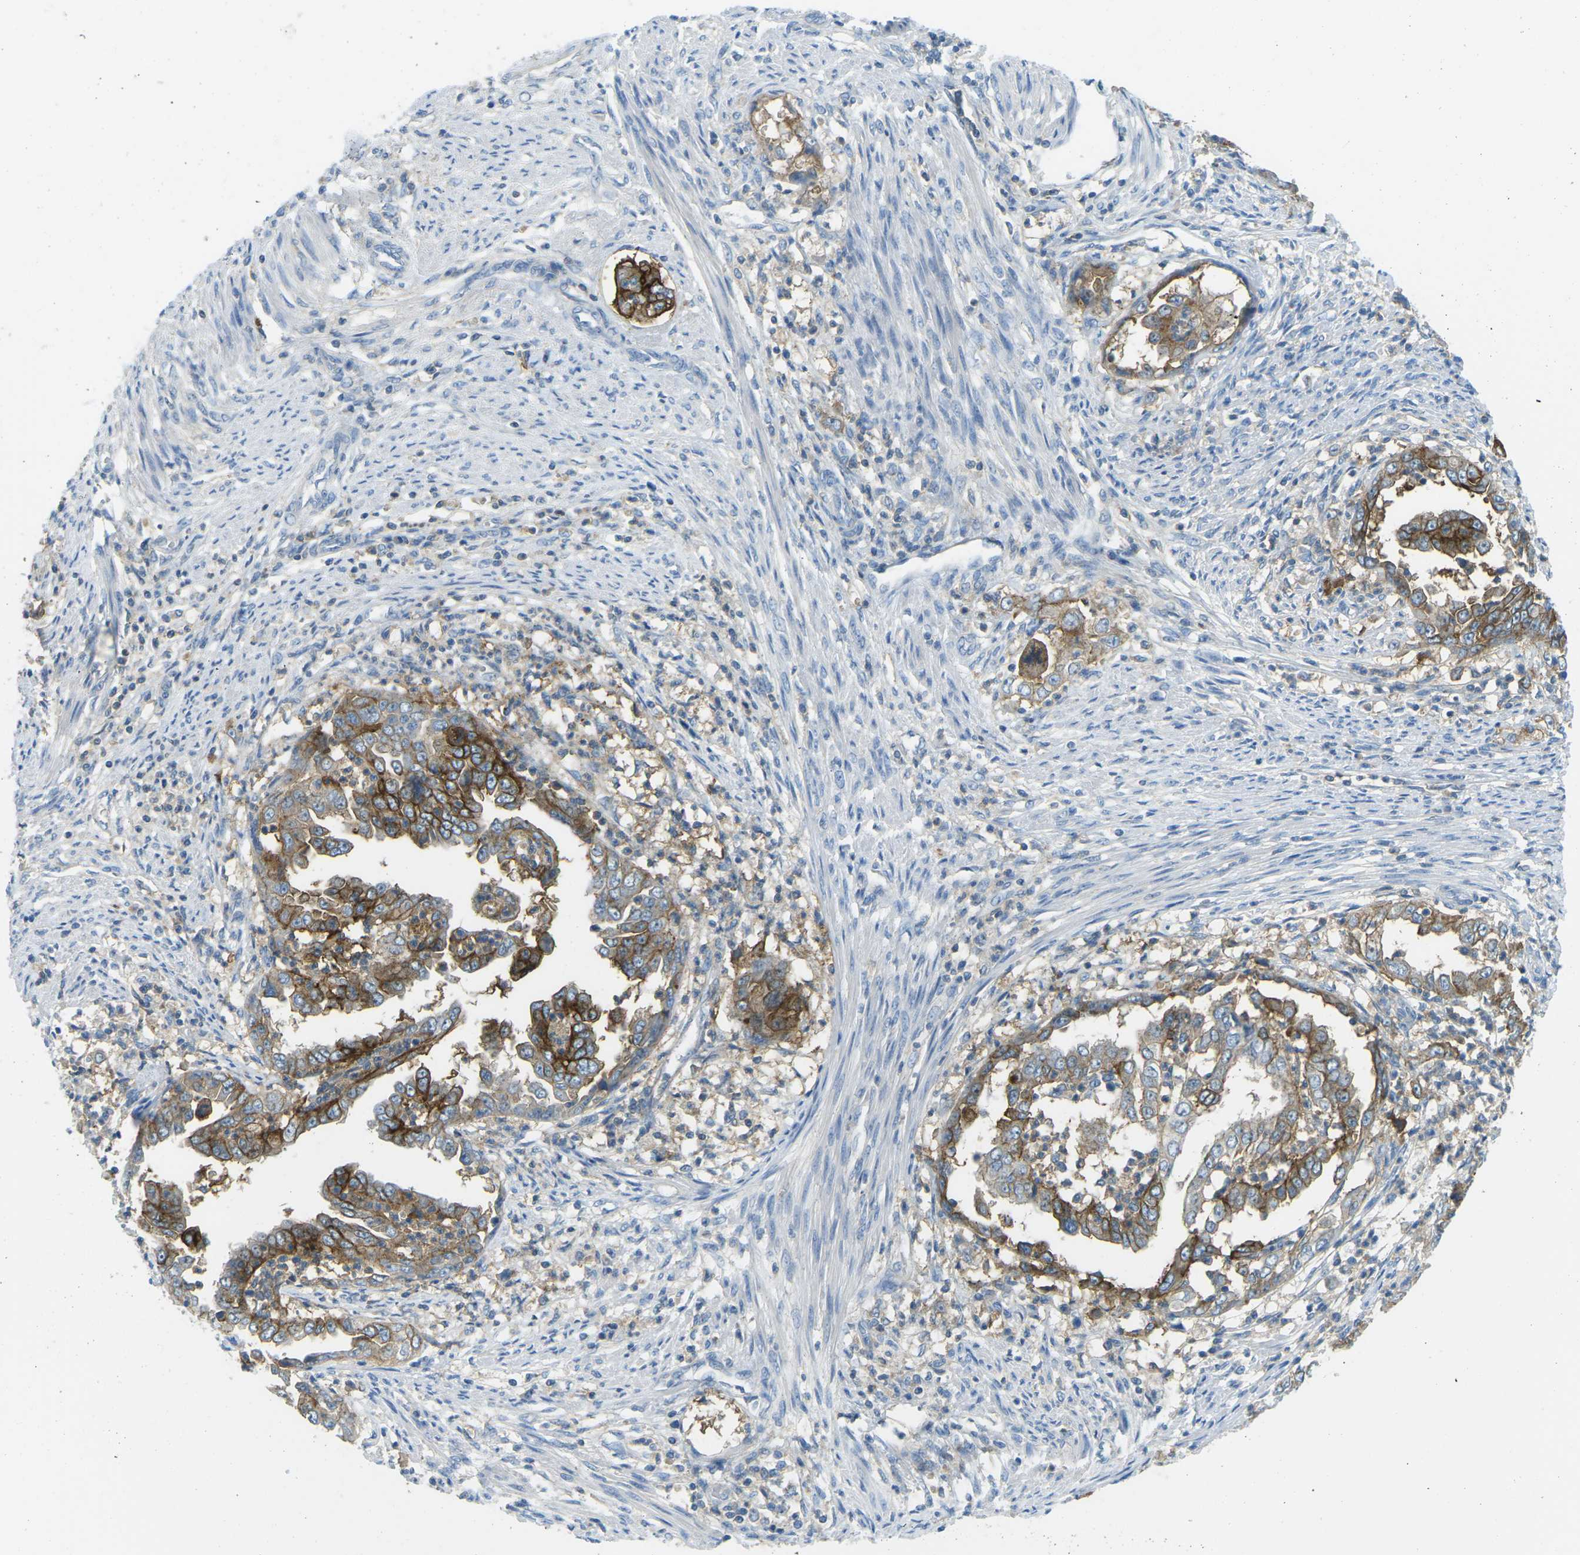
{"staining": {"intensity": "moderate", "quantity": "25%-75%", "location": "cytoplasmic/membranous"}, "tissue": "endometrial cancer", "cell_type": "Tumor cells", "image_type": "cancer", "snomed": [{"axis": "morphology", "description": "Adenocarcinoma, NOS"}, {"axis": "topography", "description": "Endometrium"}], "caption": "DAB immunohistochemical staining of endometrial adenocarcinoma displays moderate cytoplasmic/membranous protein positivity in approximately 25%-75% of tumor cells. (Stains: DAB (3,3'-diaminobenzidine) in brown, nuclei in blue, Microscopy: brightfield microscopy at high magnification).", "gene": "CD47", "patient": {"sex": "female", "age": 85}}